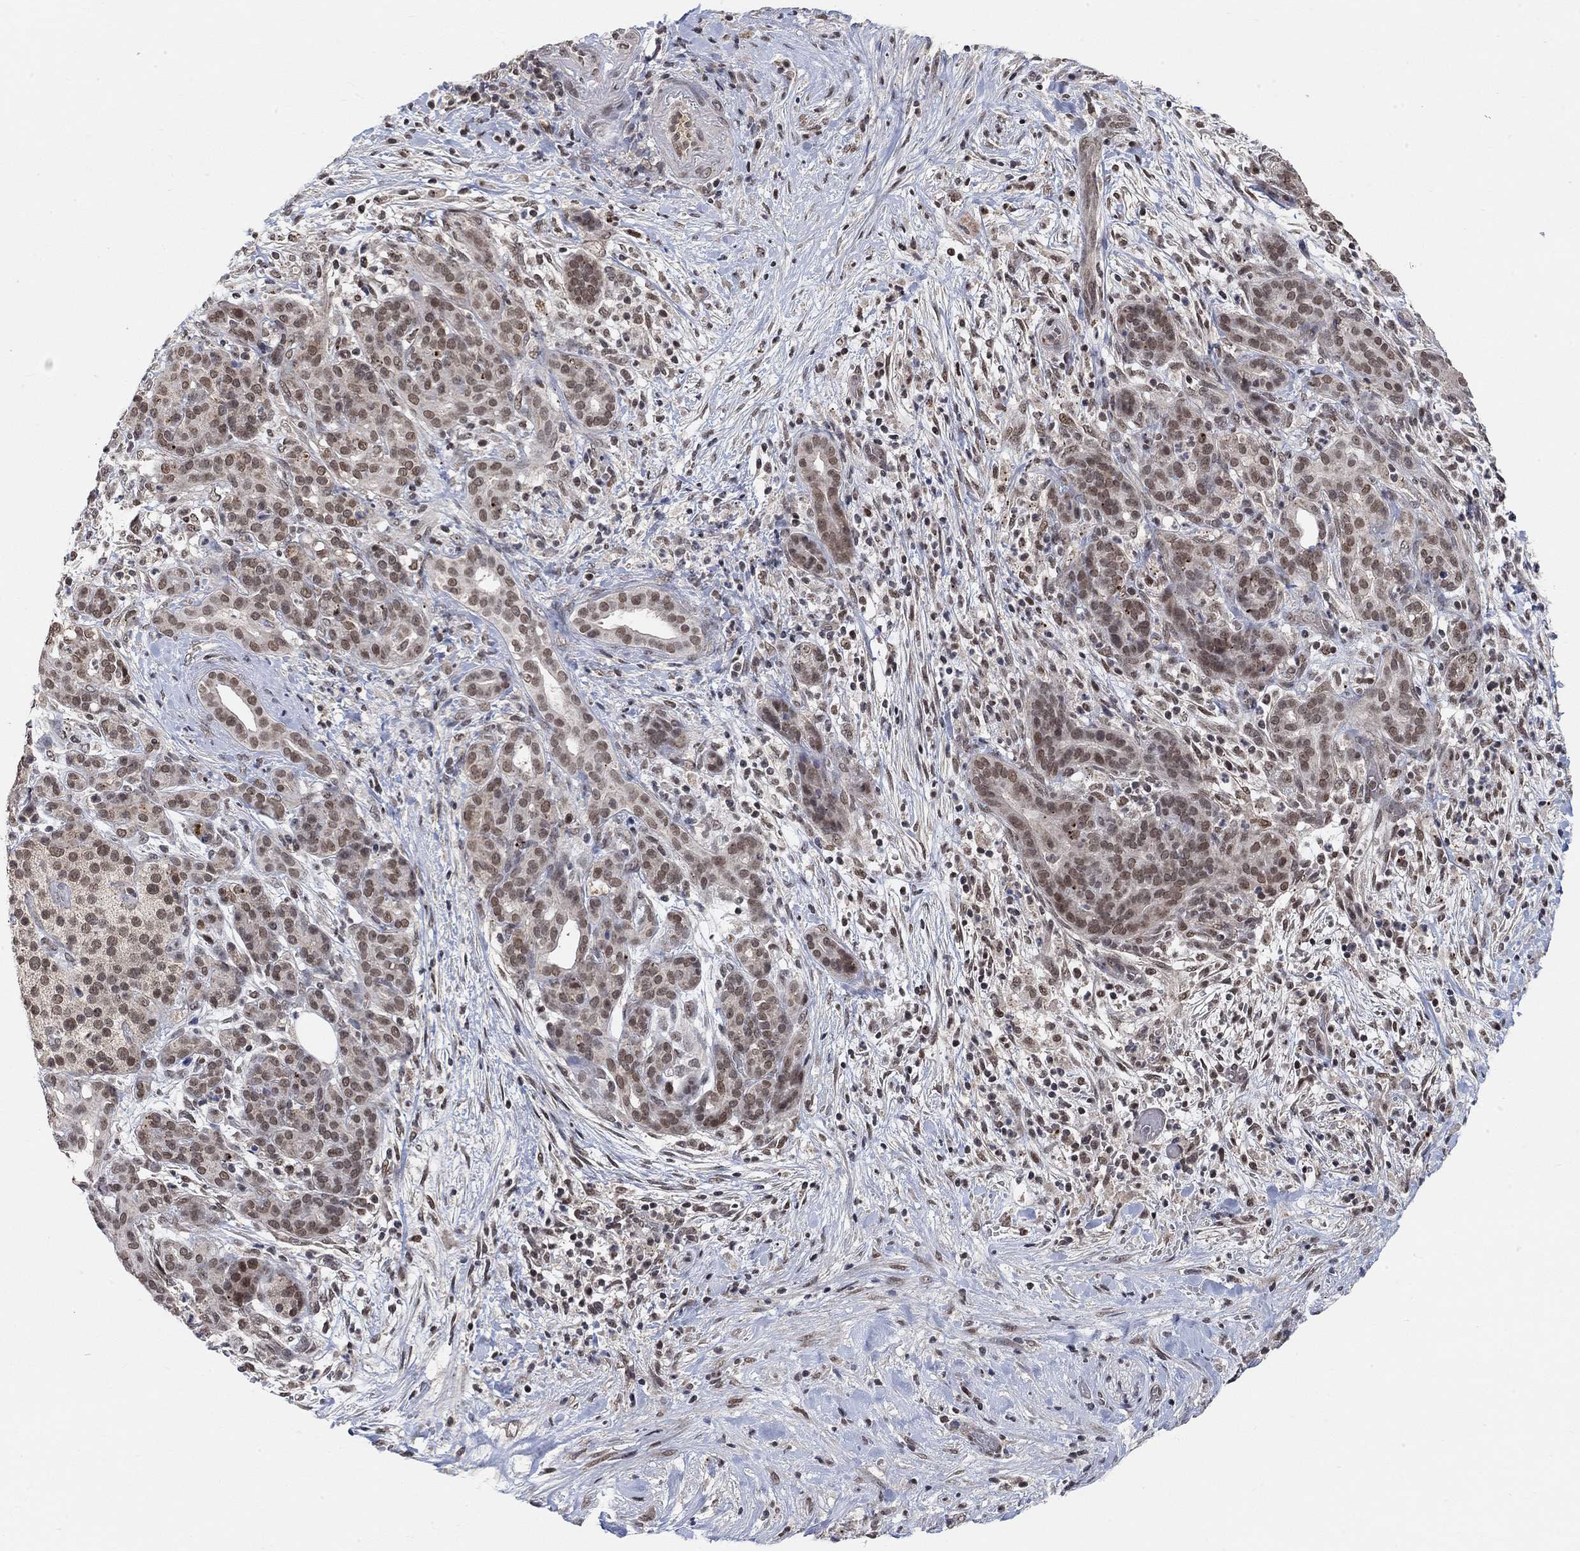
{"staining": {"intensity": "moderate", "quantity": ">75%", "location": "nuclear"}, "tissue": "pancreatic cancer", "cell_type": "Tumor cells", "image_type": "cancer", "snomed": [{"axis": "morphology", "description": "Adenocarcinoma, NOS"}, {"axis": "topography", "description": "Pancreas"}], "caption": "Pancreatic adenocarcinoma tissue demonstrates moderate nuclear expression in about >75% of tumor cells, visualized by immunohistochemistry. (DAB IHC with brightfield microscopy, high magnification).", "gene": "THAP8", "patient": {"sex": "male", "age": 44}}